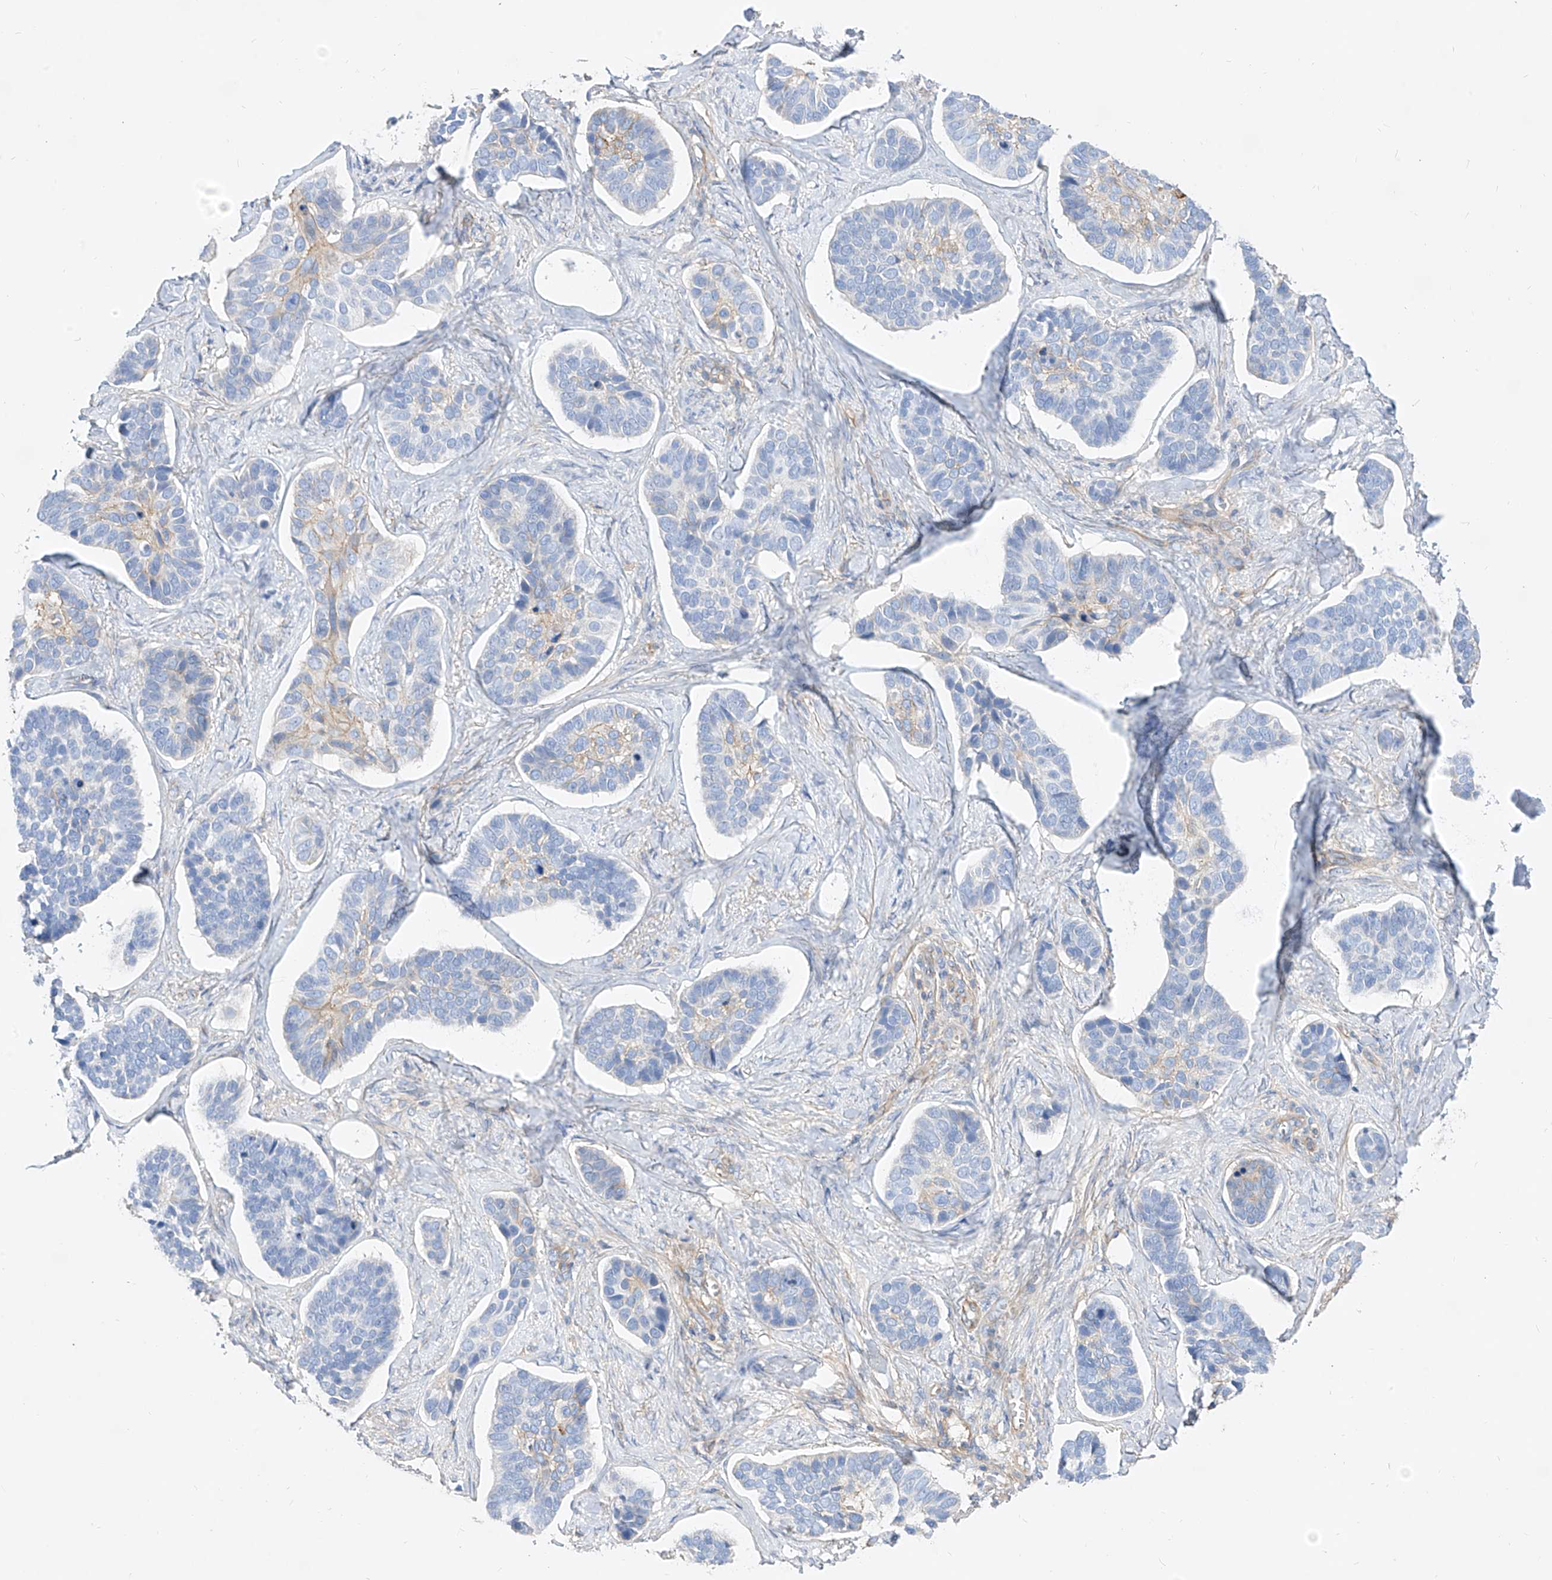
{"staining": {"intensity": "weak", "quantity": "<25%", "location": "cytoplasmic/membranous"}, "tissue": "skin cancer", "cell_type": "Tumor cells", "image_type": "cancer", "snomed": [{"axis": "morphology", "description": "Basal cell carcinoma"}, {"axis": "topography", "description": "Skin"}], "caption": "Tumor cells show no significant positivity in skin basal cell carcinoma. (Brightfield microscopy of DAB immunohistochemistry at high magnification).", "gene": "SCGB2A1", "patient": {"sex": "male", "age": 62}}